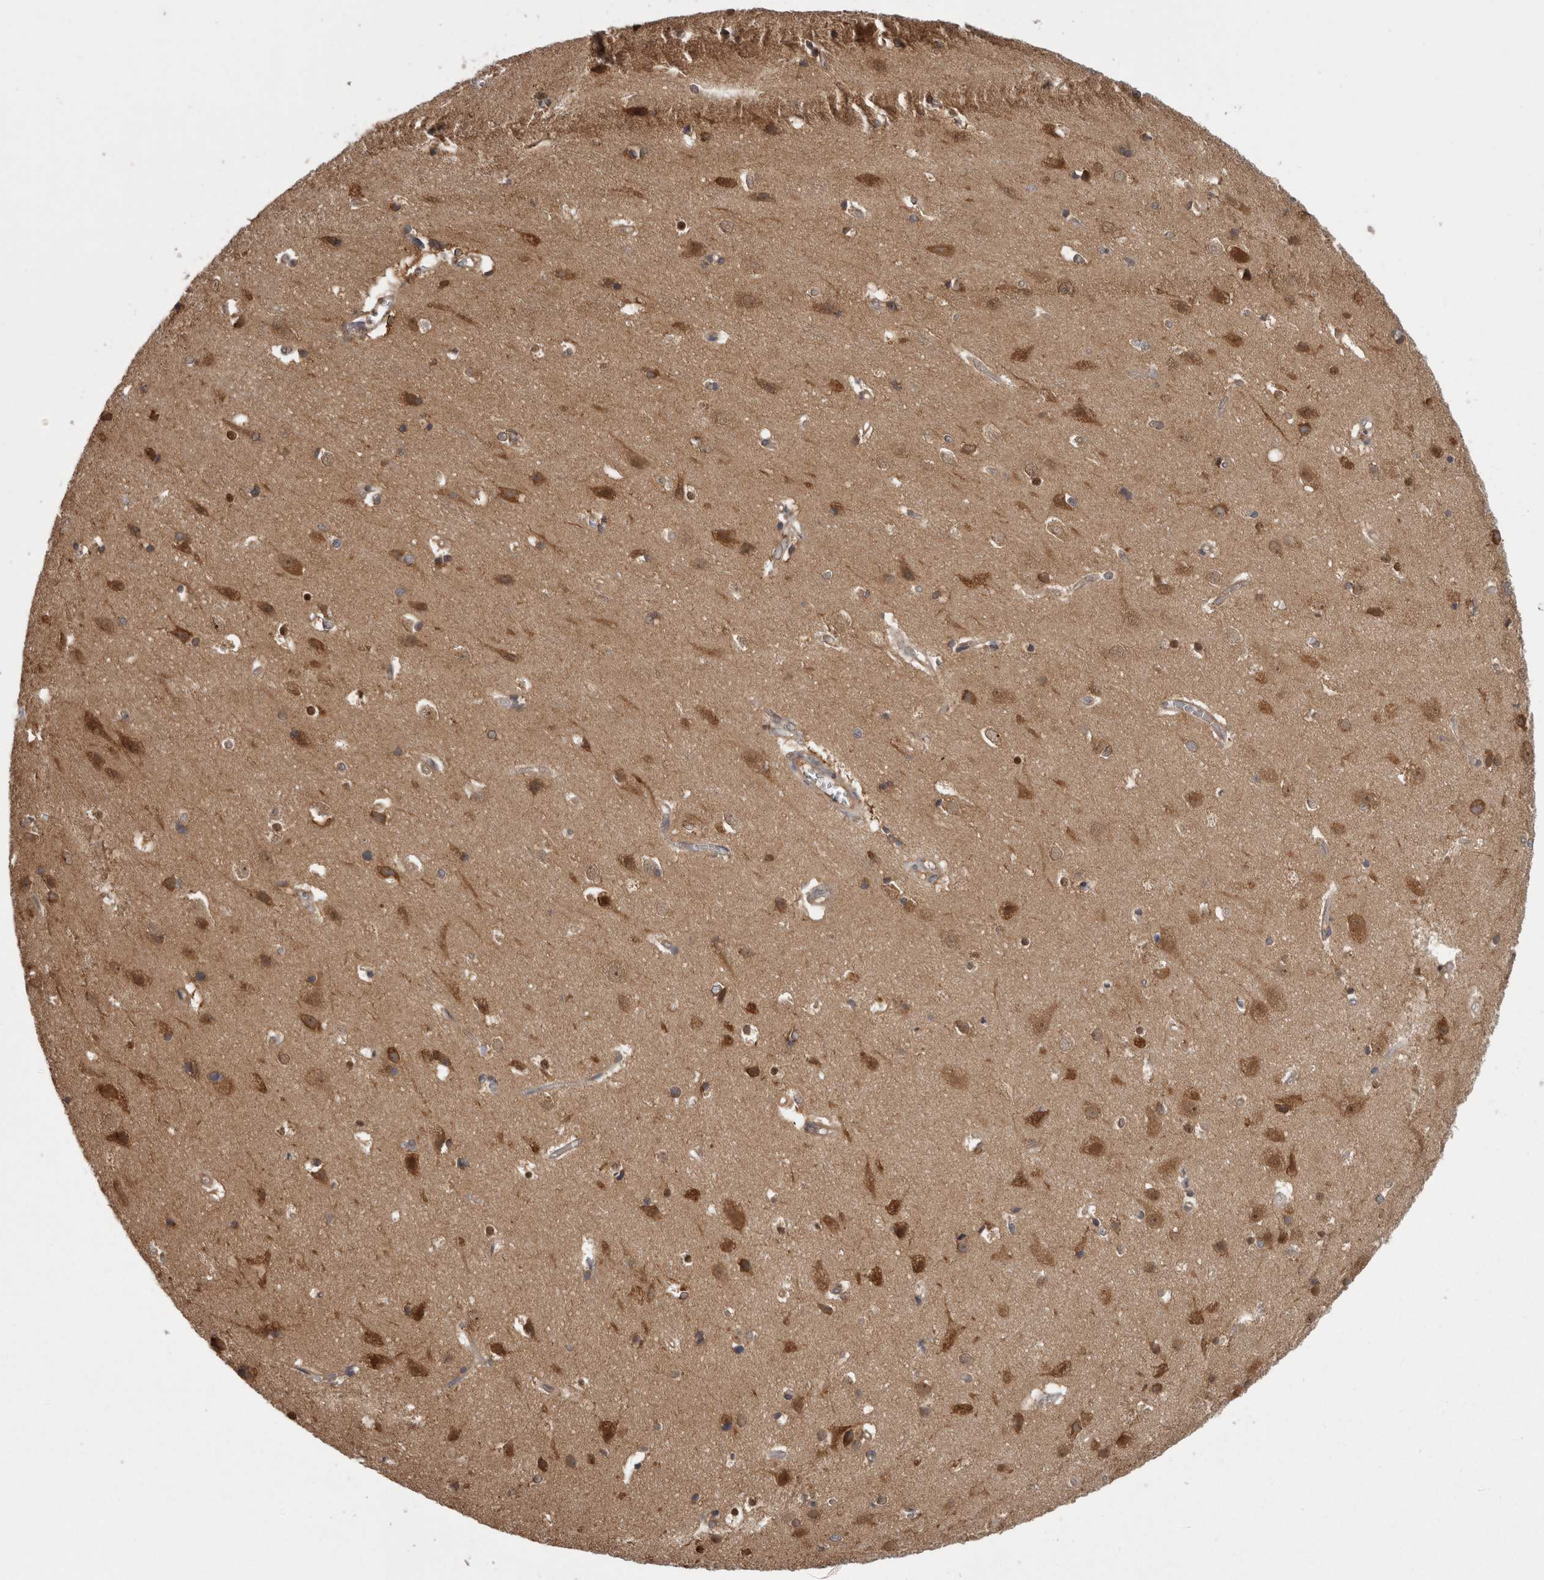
{"staining": {"intensity": "moderate", "quantity": ">75%", "location": "cytoplasmic/membranous"}, "tissue": "cerebral cortex", "cell_type": "Endothelial cells", "image_type": "normal", "snomed": [{"axis": "morphology", "description": "Normal tissue, NOS"}, {"axis": "topography", "description": "Cerebral cortex"}], "caption": "Unremarkable cerebral cortex displays moderate cytoplasmic/membranous expression in approximately >75% of endothelial cells.", "gene": "SMCR8", "patient": {"sex": "male", "age": 54}}